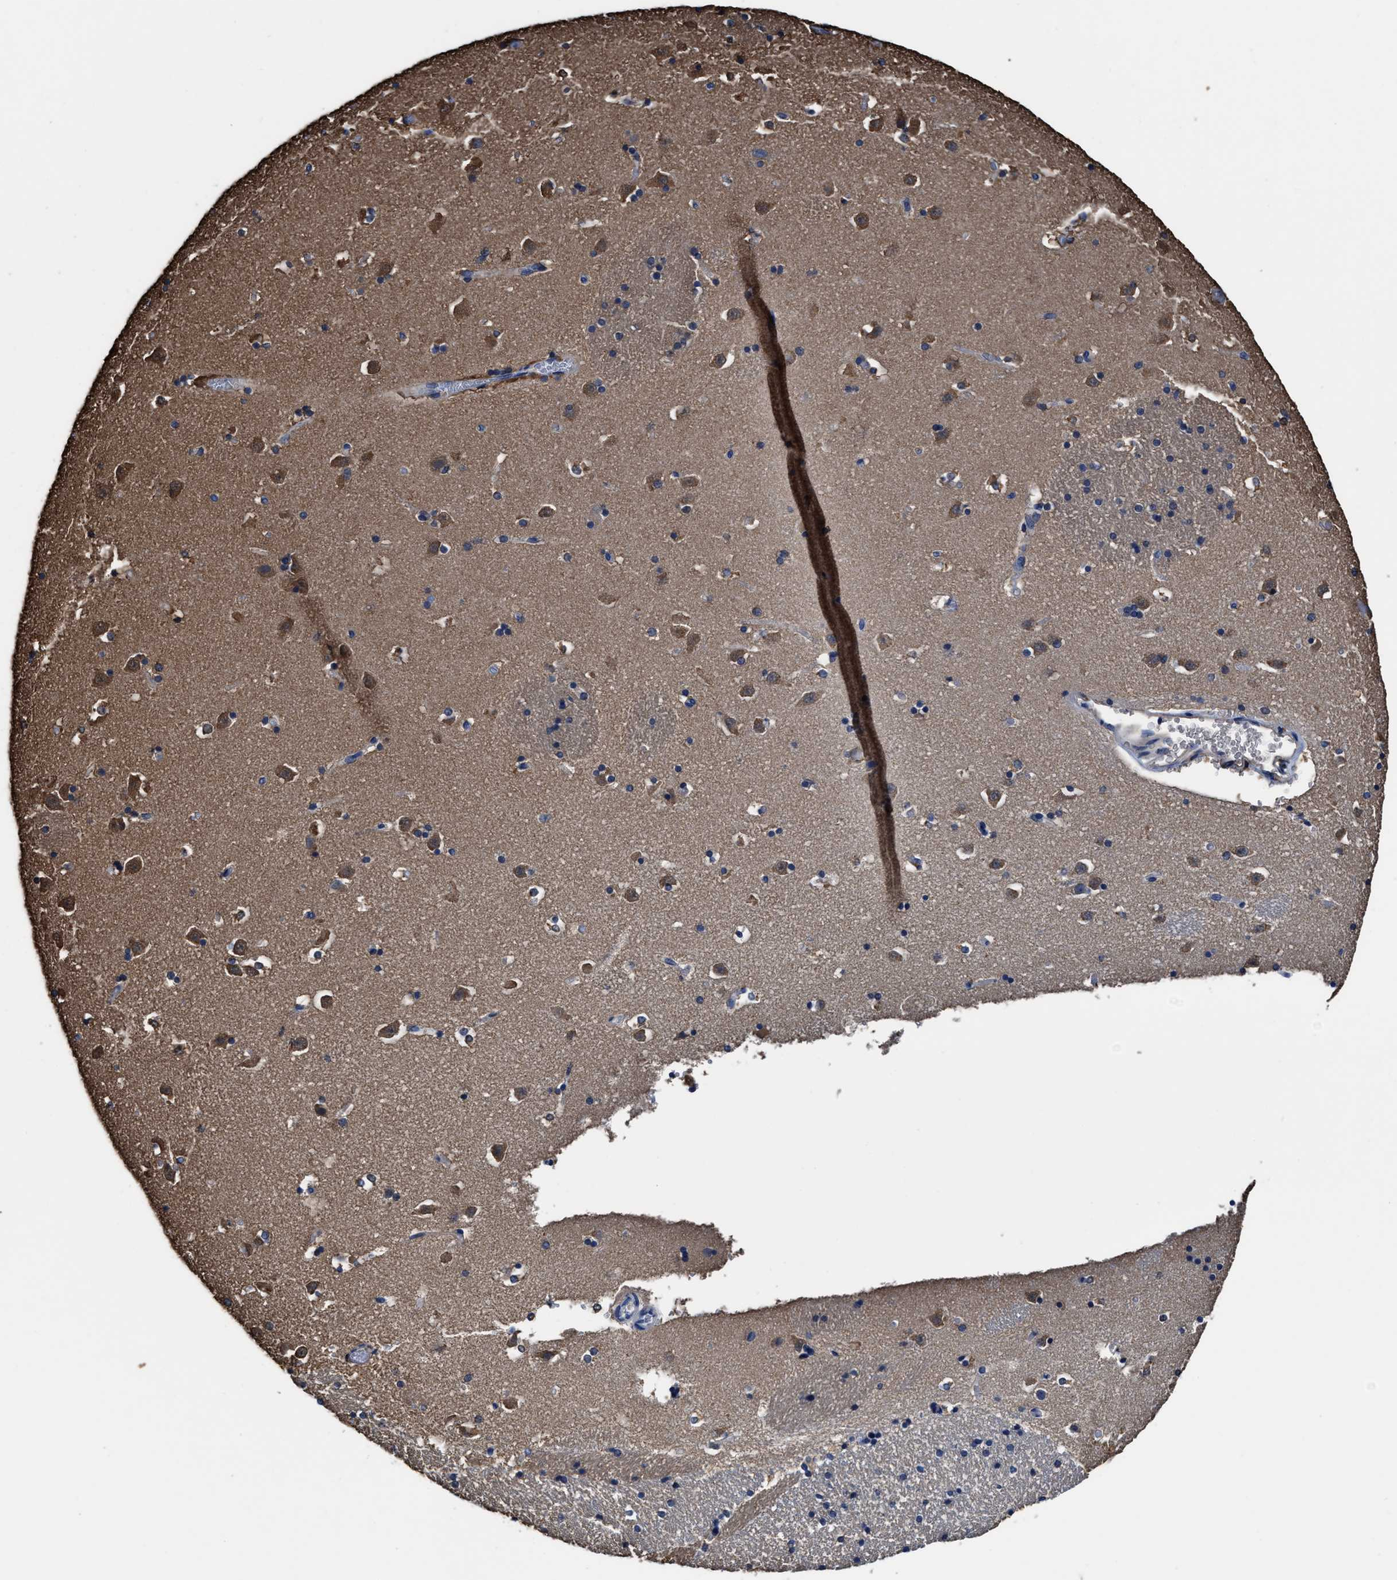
{"staining": {"intensity": "moderate", "quantity": "25%-75%", "location": "cytoplasmic/membranous"}, "tissue": "caudate", "cell_type": "Glial cells", "image_type": "normal", "snomed": [{"axis": "morphology", "description": "Normal tissue, NOS"}, {"axis": "topography", "description": "Lateral ventricle wall"}], "caption": "About 25%-75% of glial cells in normal caudate display moderate cytoplasmic/membranous protein positivity as visualized by brown immunohistochemical staining.", "gene": "TMEM30A", "patient": {"sex": "male", "age": 45}}